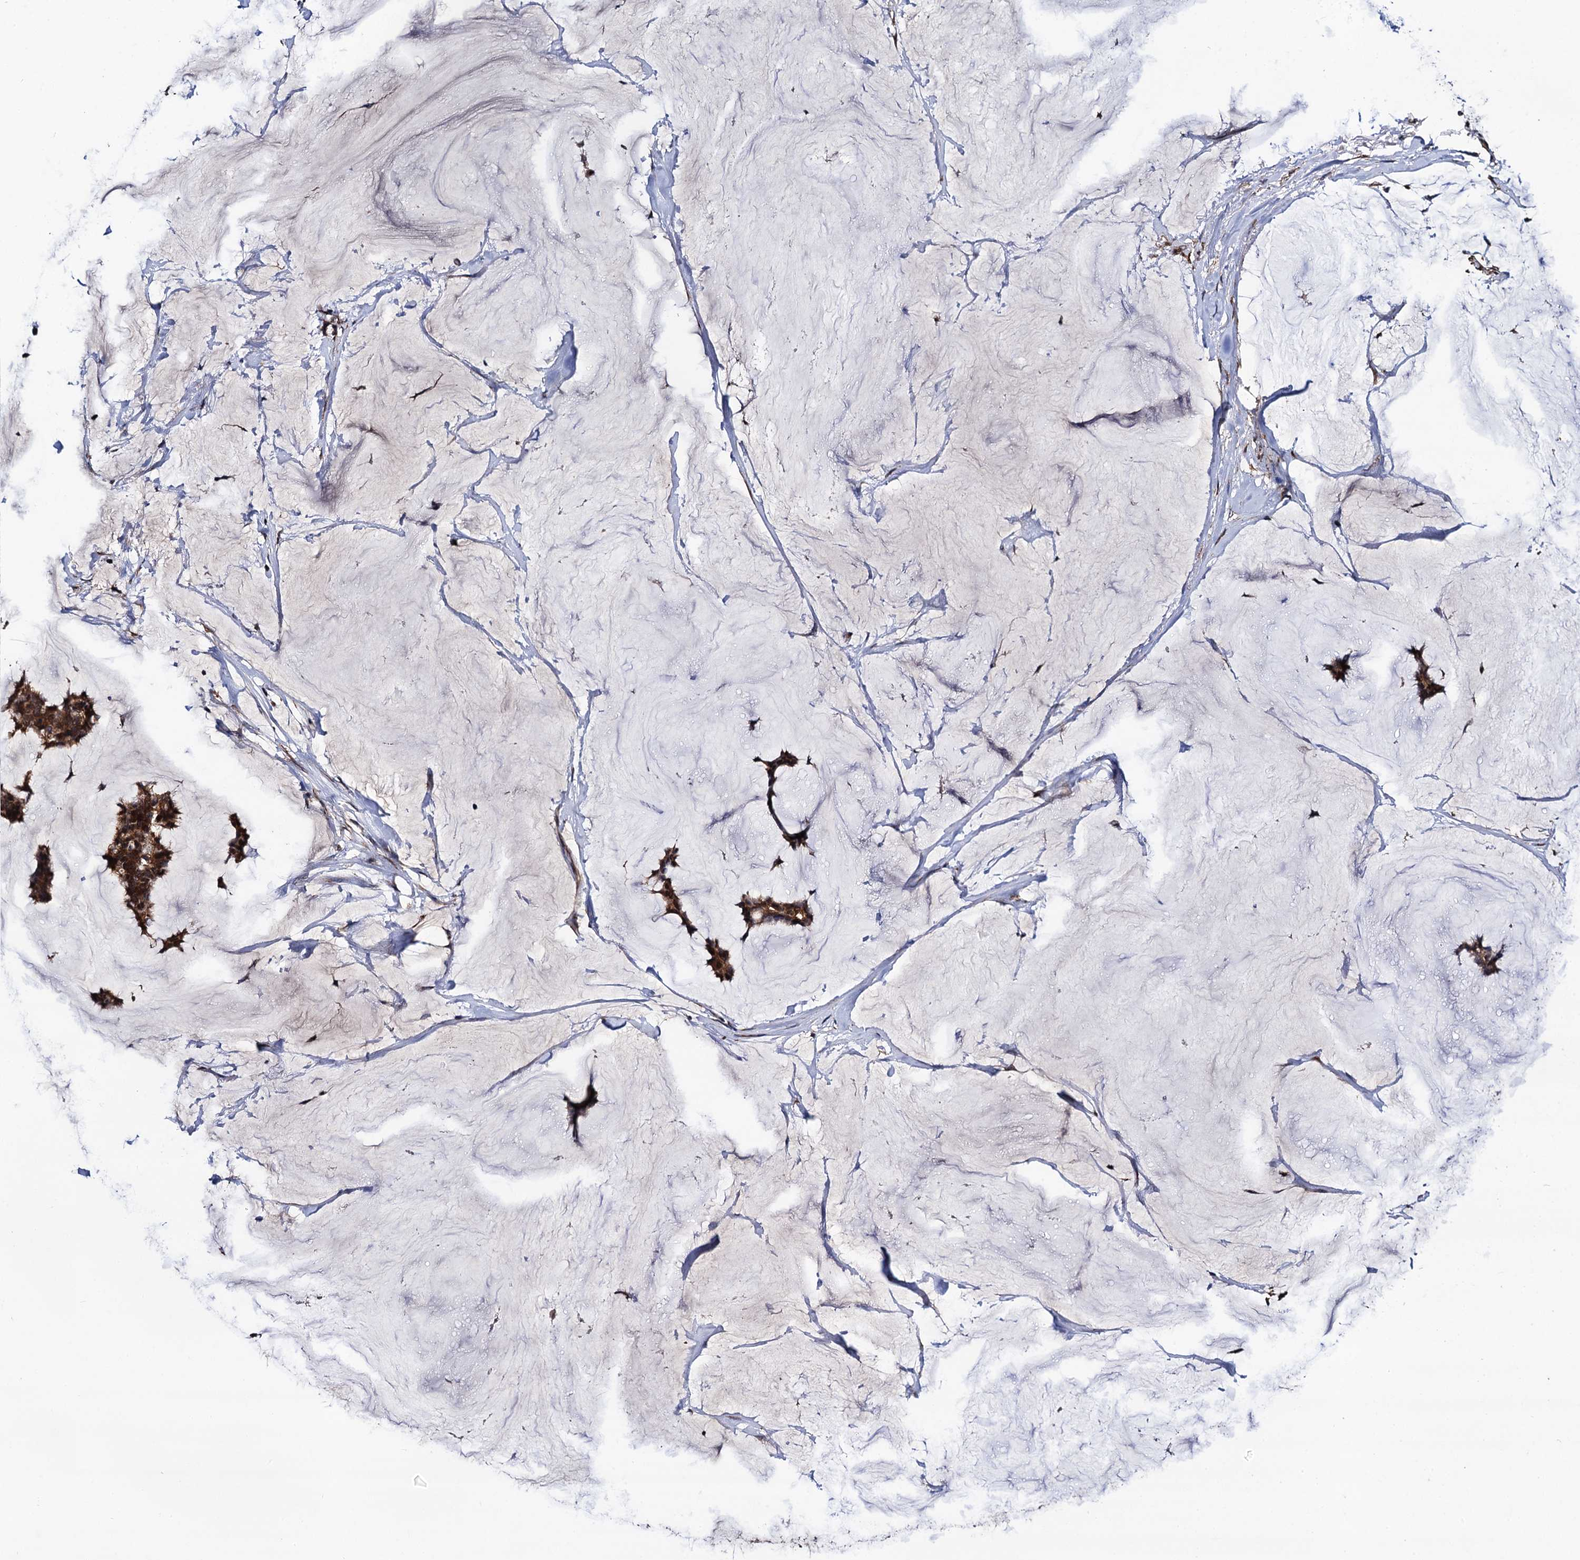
{"staining": {"intensity": "moderate", "quantity": ">75%", "location": "cytoplasmic/membranous"}, "tissue": "breast cancer", "cell_type": "Tumor cells", "image_type": "cancer", "snomed": [{"axis": "morphology", "description": "Duct carcinoma"}, {"axis": "topography", "description": "Breast"}], "caption": "Tumor cells display medium levels of moderate cytoplasmic/membranous expression in approximately >75% of cells in breast cancer (infiltrating ductal carcinoma).", "gene": "MIER2", "patient": {"sex": "female", "age": 93}}